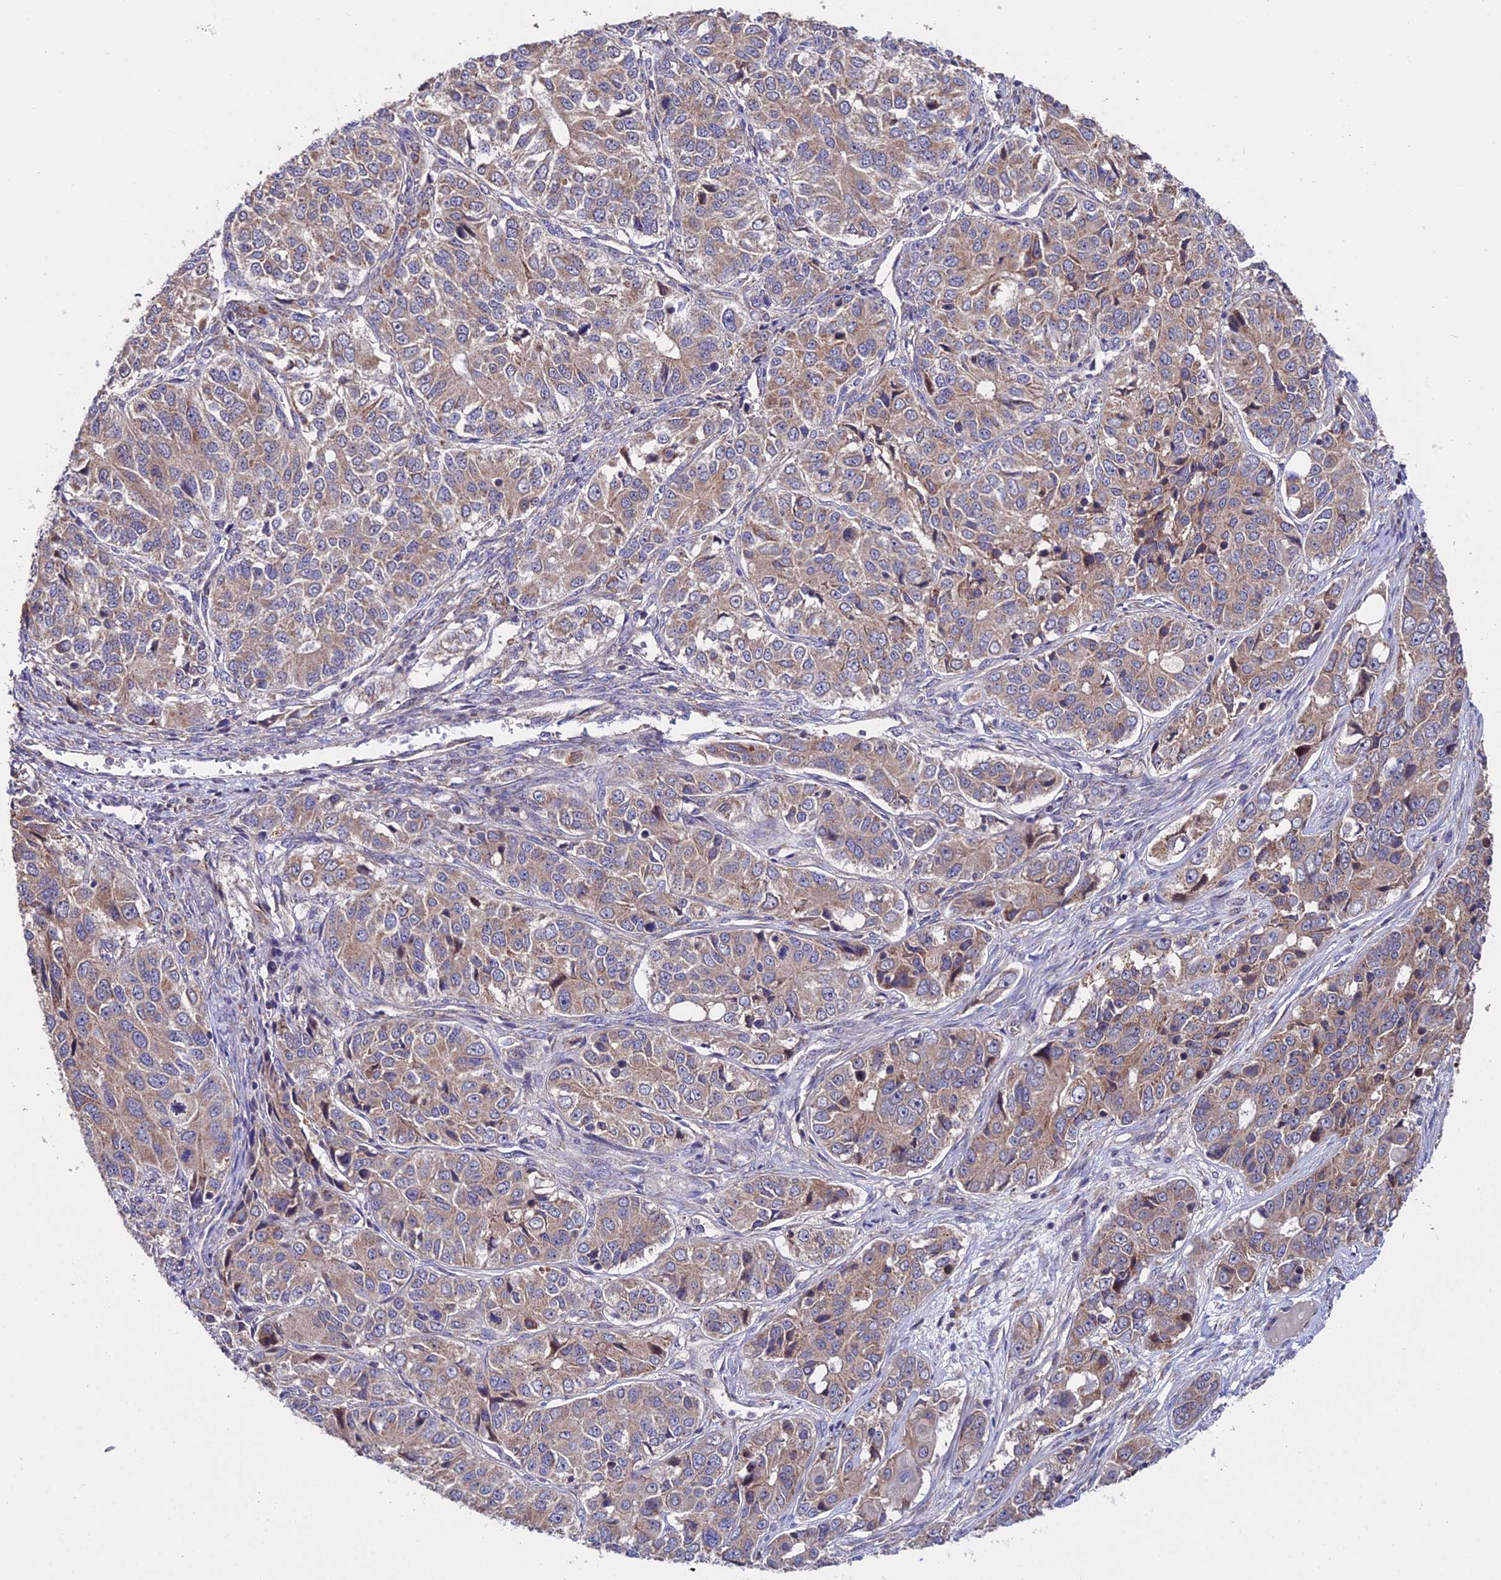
{"staining": {"intensity": "weak", "quantity": ">75%", "location": "cytoplasmic/membranous"}, "tissue": "ovarian cancer", "cell_type": "Tumor cells", "image_type": "cancer", "snomed": [{"axis": "morphology", "description": "Carcinoma, endometroid"}, {"axis": "topography", "description": "Ovary"}], "caption": "Immunohistochemistry (IHC) micrograph of endometroid carcinoma (ovarian) stained for a protein (brown), which displays low levels of weak cytoplasmic/membranous expression in approximately >75% of tumor cells.", "gene": "CDC37L1", "patient": {"sex": "female", "age": 51}}